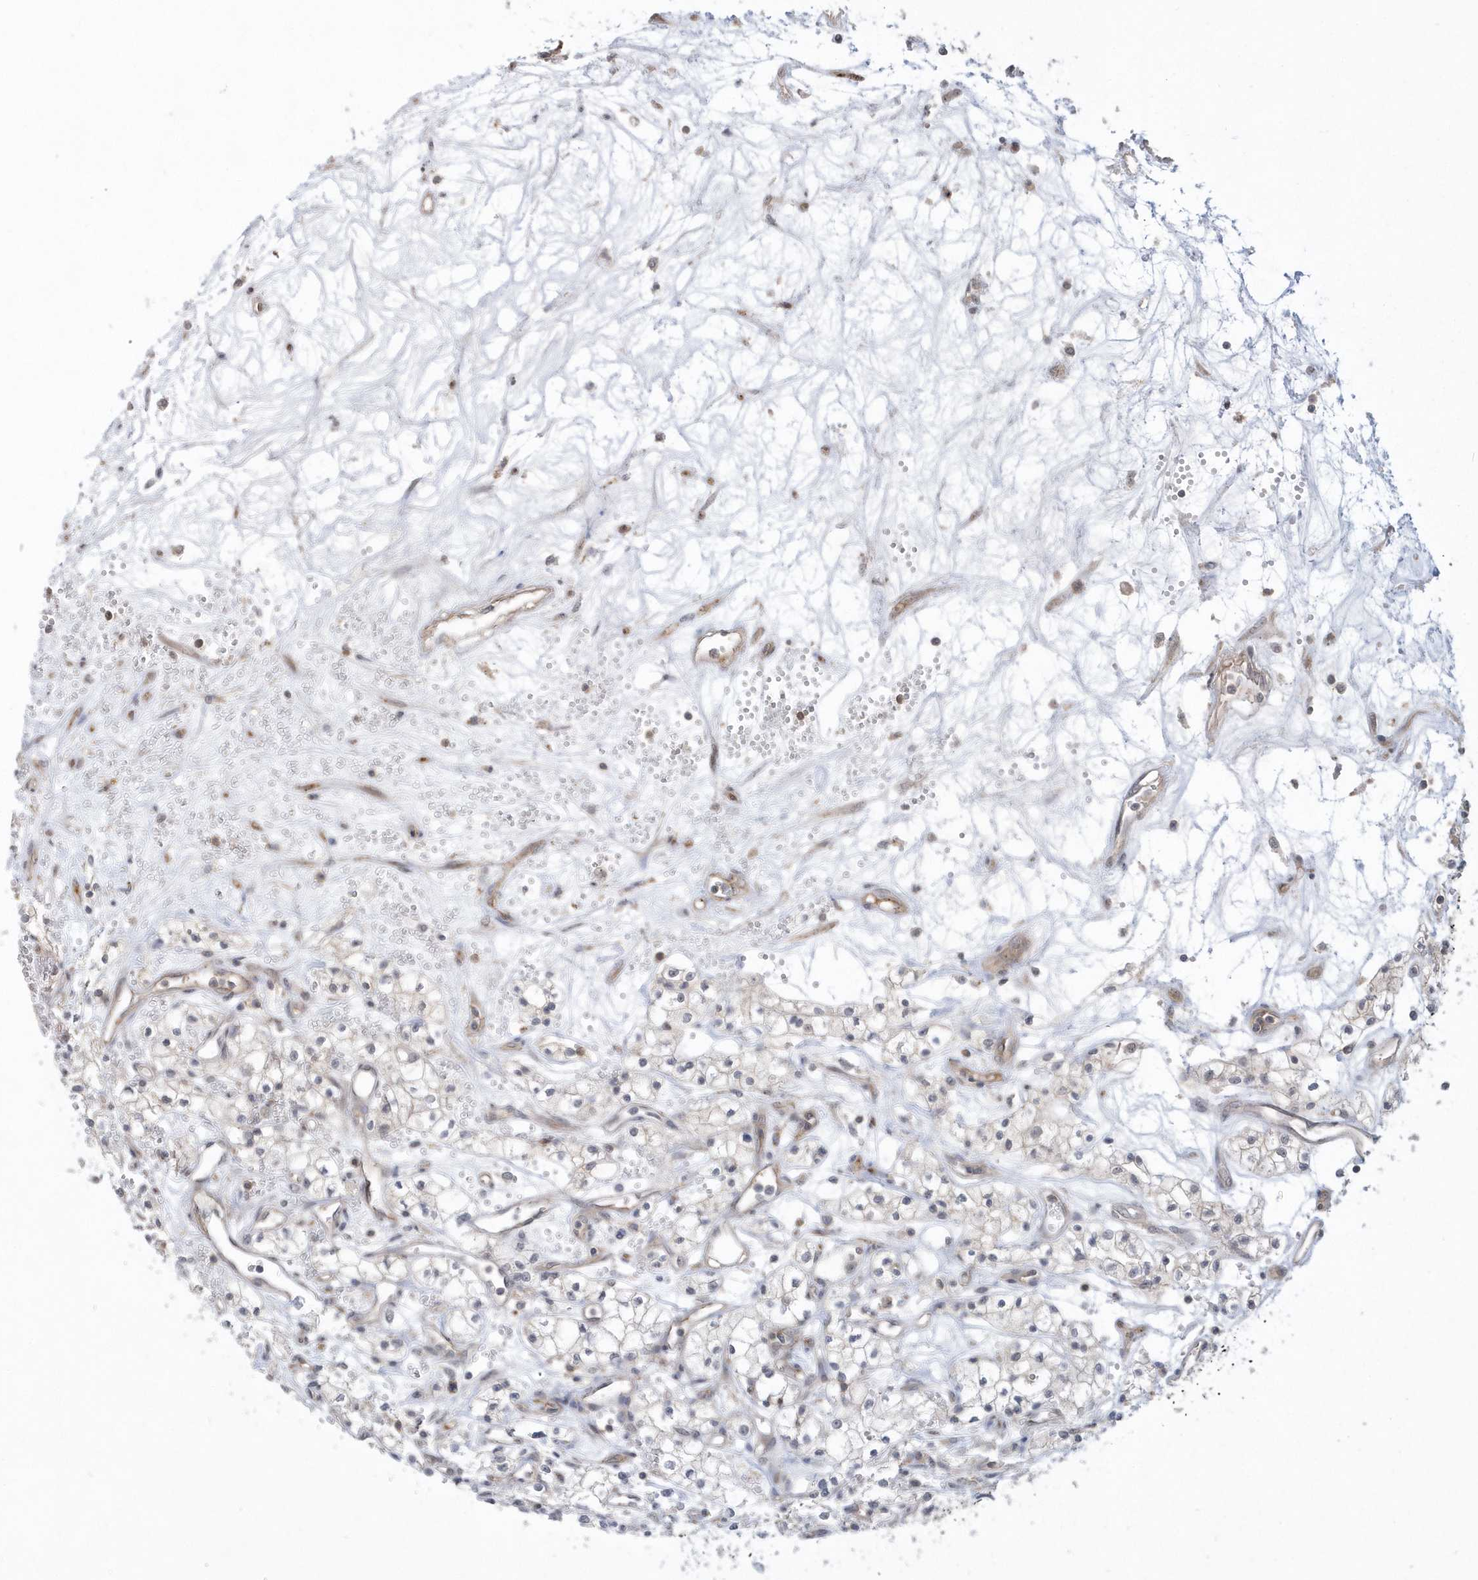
{"staining": {"intensity": "negative", "quantity": "none", "location": "none"}, "tissue": "renal cancer", "cell_type": "Tumor cells", "image_type": "cancer", "snomed": [{"axis": "morphology", "description": "Adenocarcinoma, NOS"}, {"axis": "topography", "description": "Kidney"}], "caption": "Photomicrograph shows no significant protein staining in tumor cells of renal cancer (adenocarcinoma).", "gene": "CRIP3", "patient": {"sex": "male", "age": 59}}